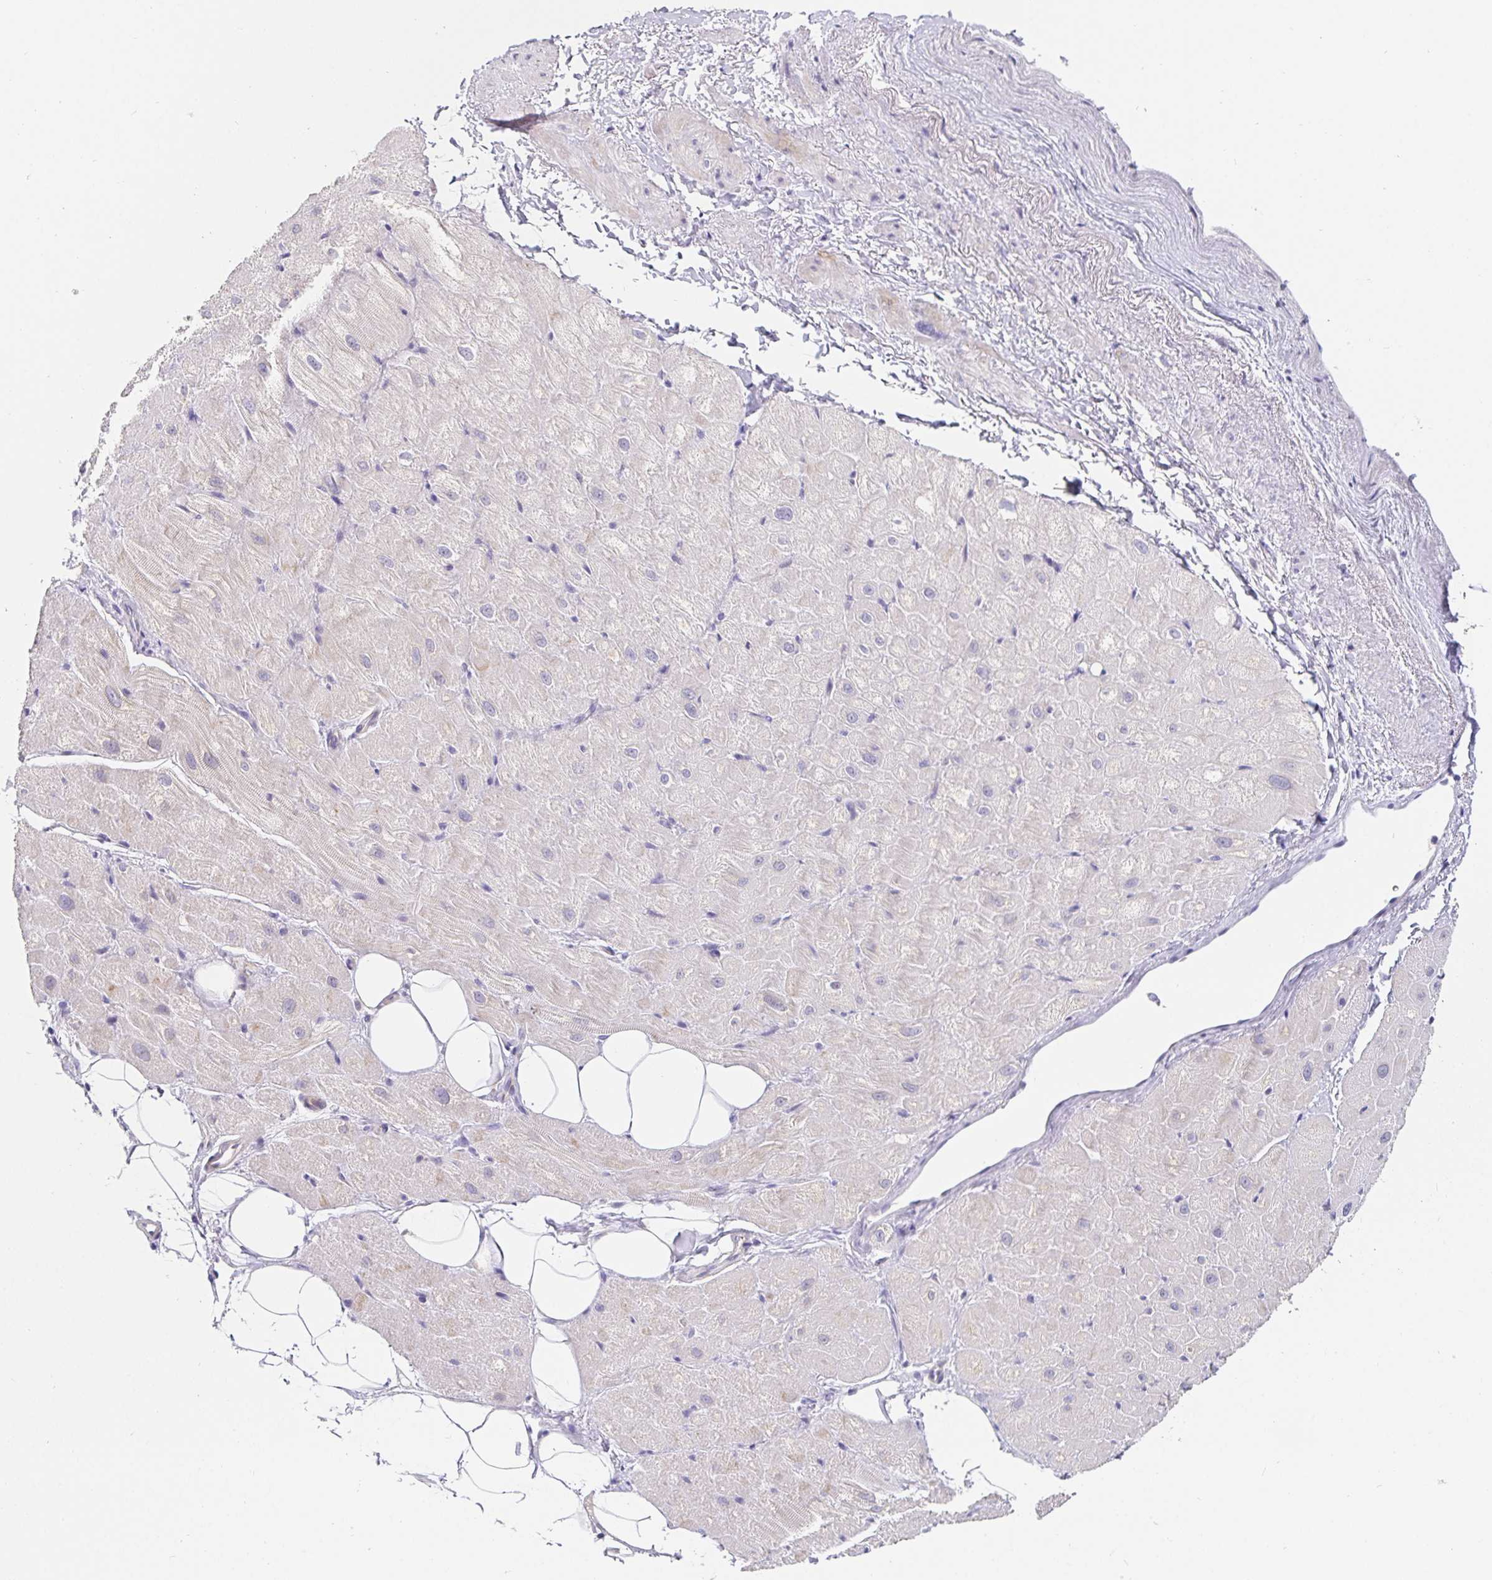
{"staining": {"intensity": "negative", "quantity": "none", "location": "none"}, "tissue": "heart muscle", "cell_type": "Cardiomyocytes", "image_type": "normal", "snomed": [{"axis": "morphology", "description": "Normal tissue, NOS"}, {"axis": "topography", "description": "Heart"}], "caption": "Immunohistochemistry image of benign heart muscle: heart muscle stained with DAB (3,3'-diaminobenzidine) demonstrates no significant protein positivity in cardiomyocytes.", "gene": "PDX1", "patient": {"sex": "male", "age": 62}}